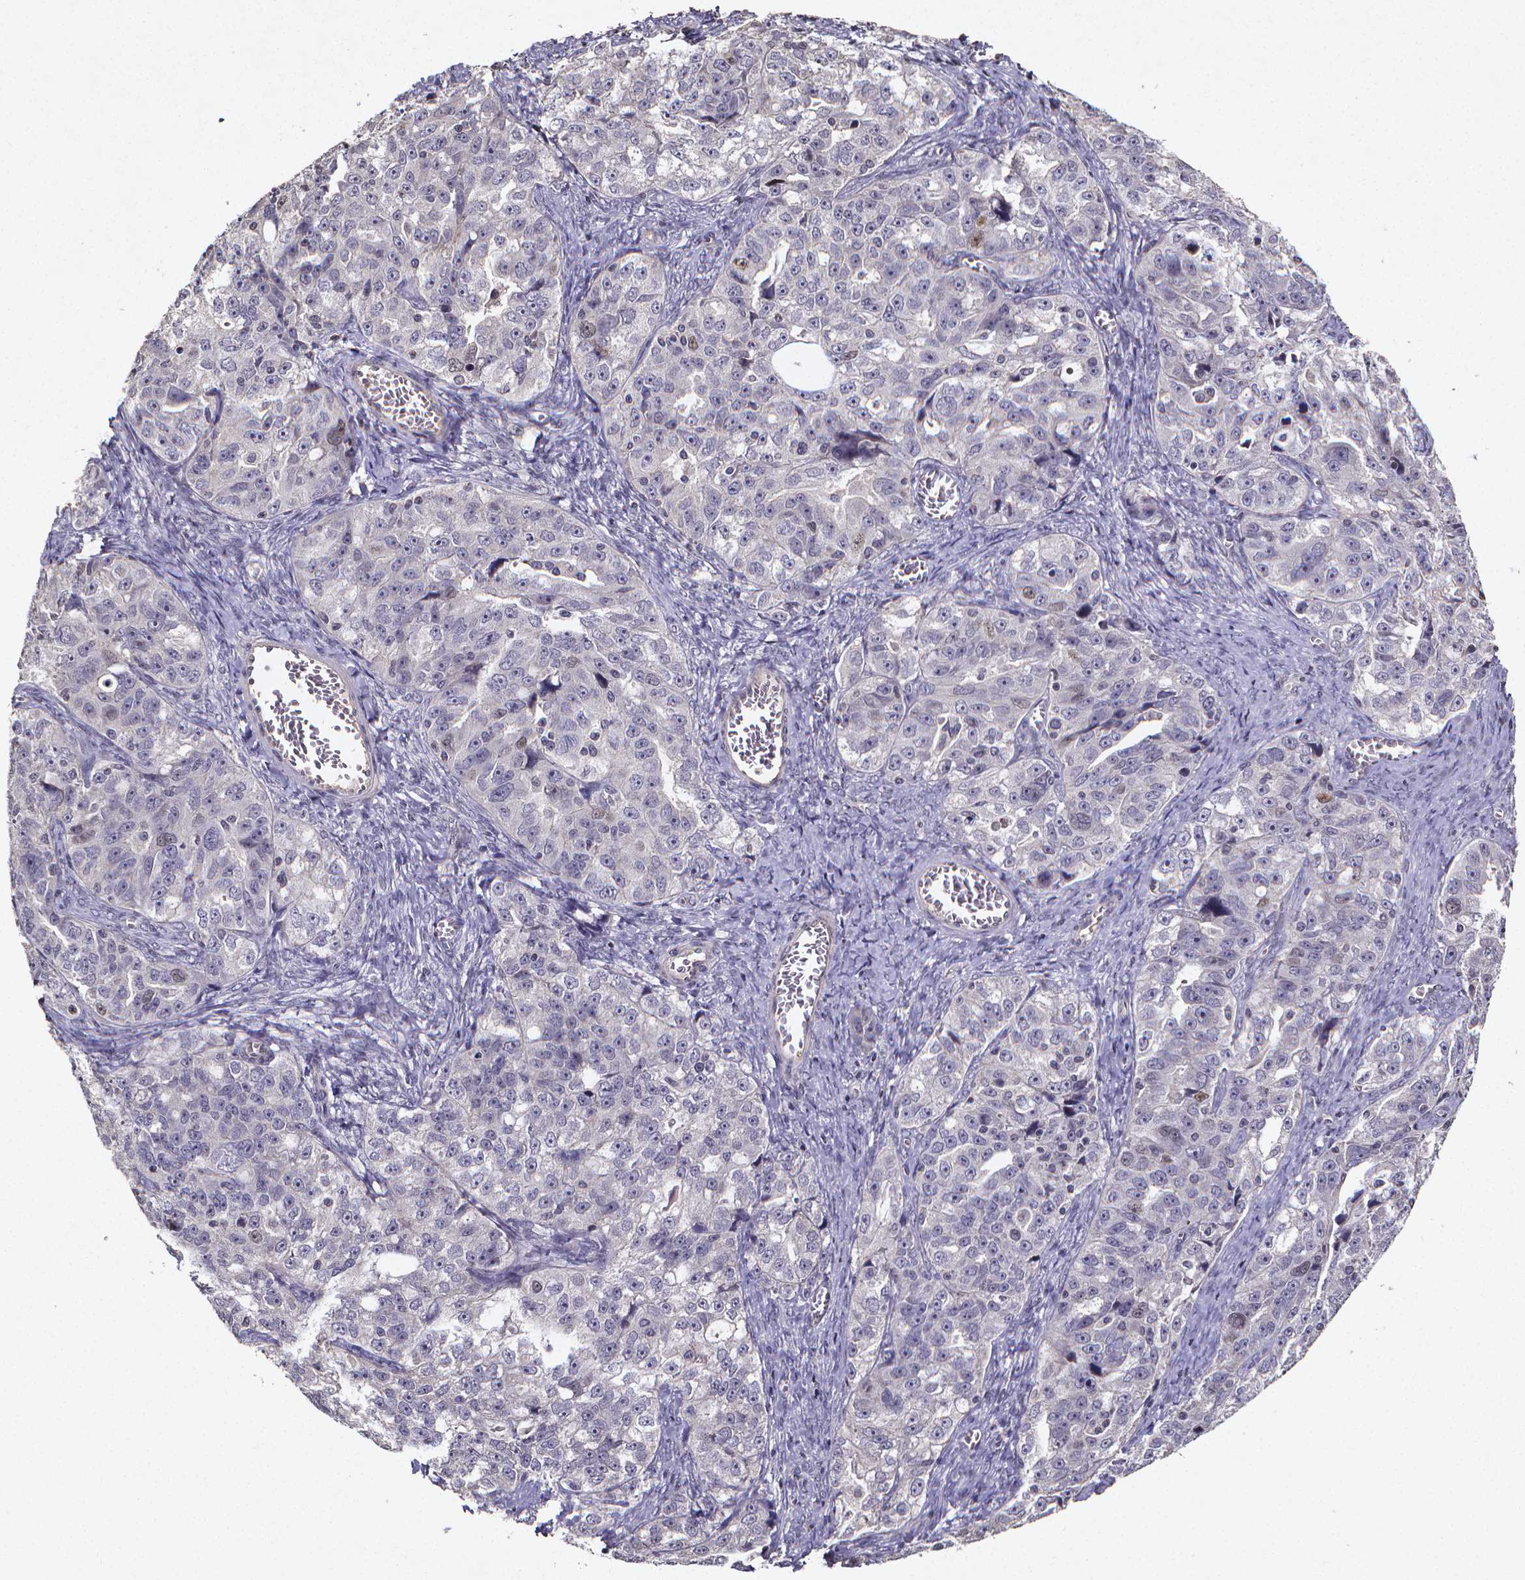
{"staining": {"intensity": "negative", "quantity": "none", "location": "none"}, "tissue": "ovarian cancer", "cell_type": "Tumor cells", "image_type": "cancer", "snomed": [{"axis": "morphology", "description": "Cystadenocarcinoma, serous, NOS"}, {"axis": "topography", "description": "Ovary"}], "caption": "The photomicrograph exhibits no staining of tumor cells in ovarian cancer (serous cystadenocarcinoma).", "gene": "TP73", "patient": {"sex": "female", "age": 51}}